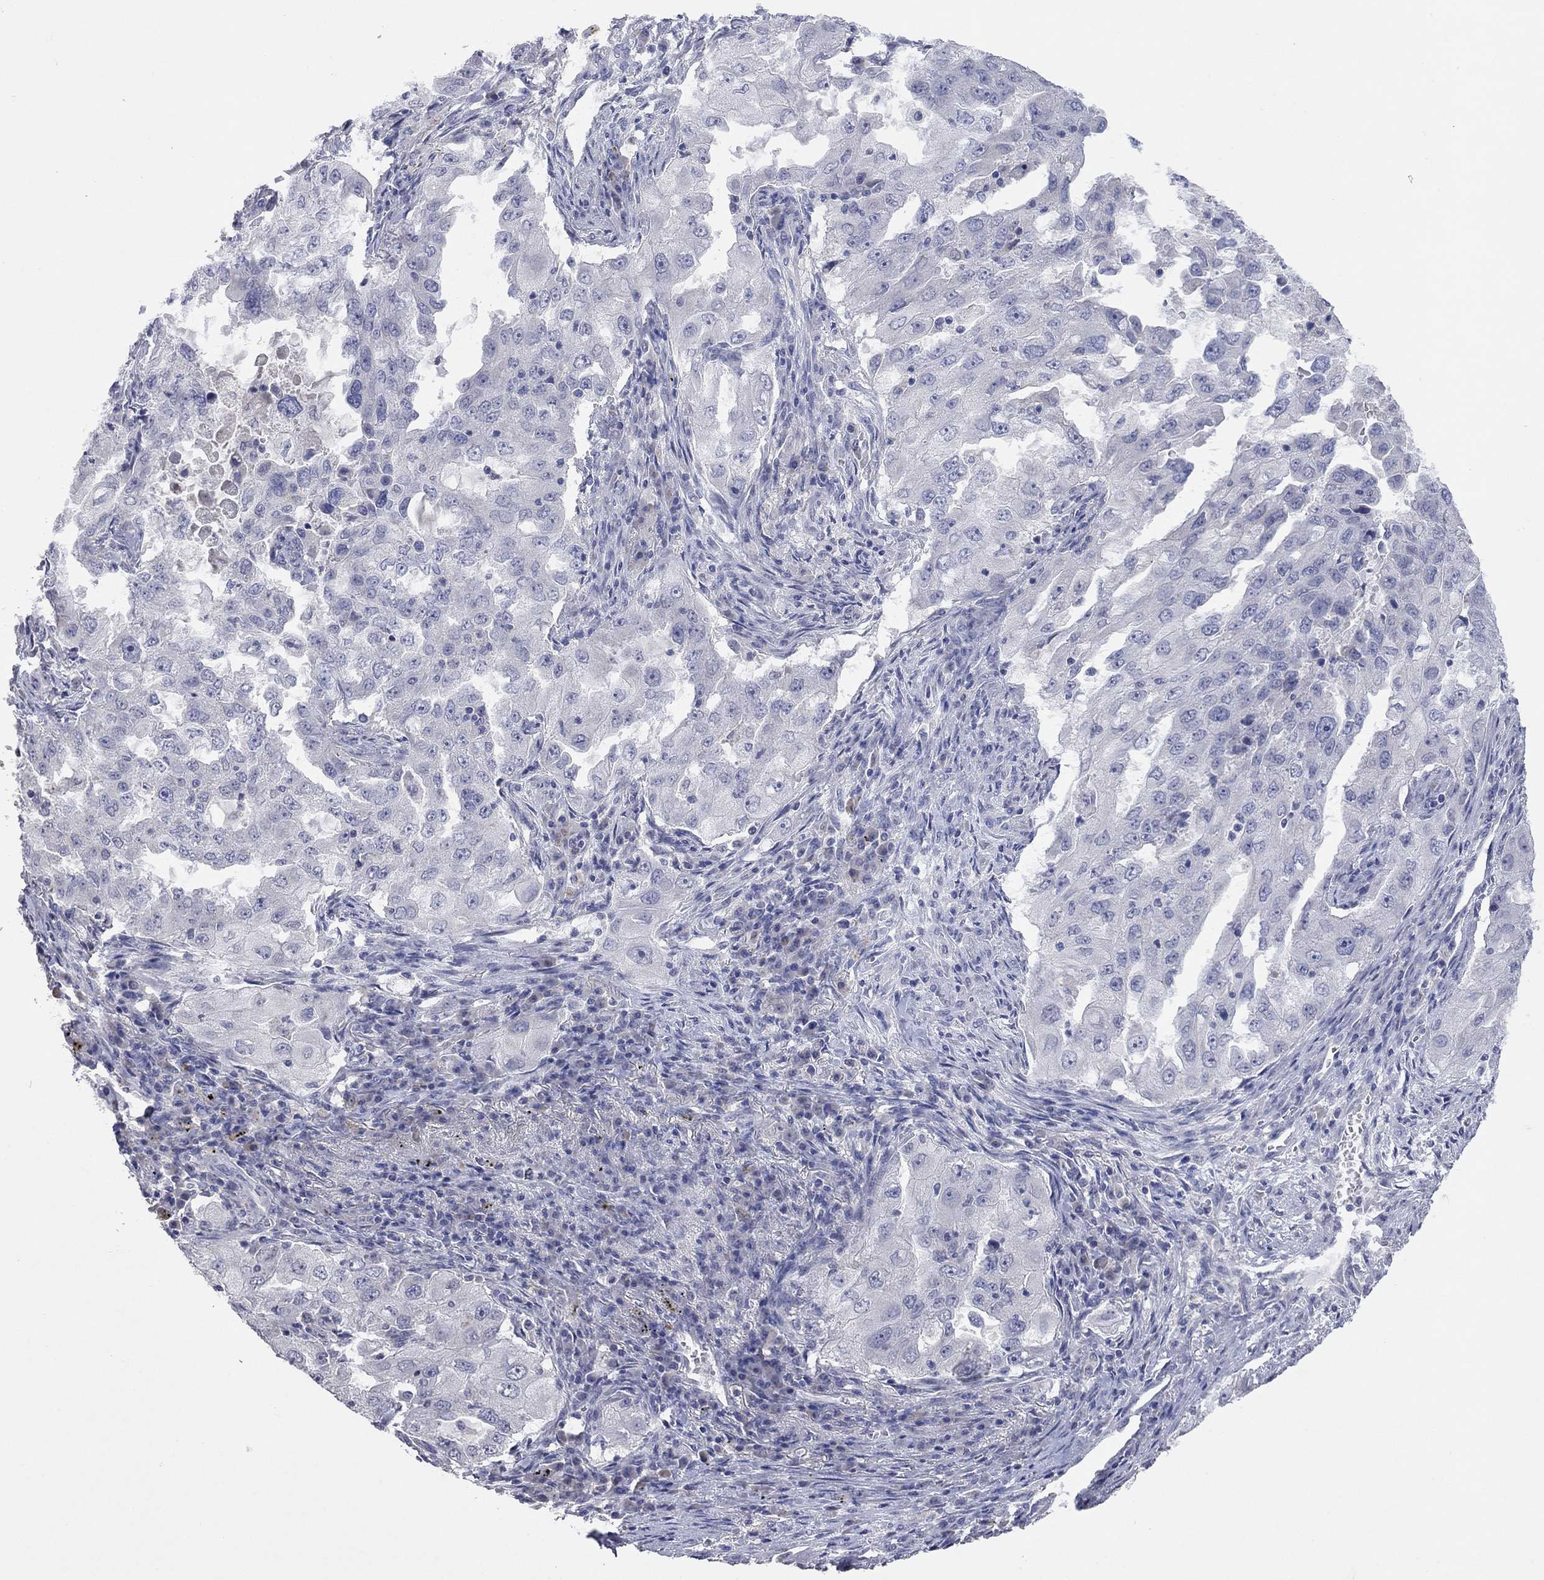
{"staining": {"intensity": "negative", "quantity": "none", "location": "none"}, "tissue": "lung cancer", "cell_type": "Tumor cells", "image_type": "cancer", "snomed": [{"axis": "morphology", "description": "Adenocarcinoma, NOS"}, {"axis": "topography", "description": "Lung"}], "caption": "Tumor cells show no significant staining in adenocarcinoma (lung).", "gene": "MMP13", "patient": {"sex": "female", "age": 61}}